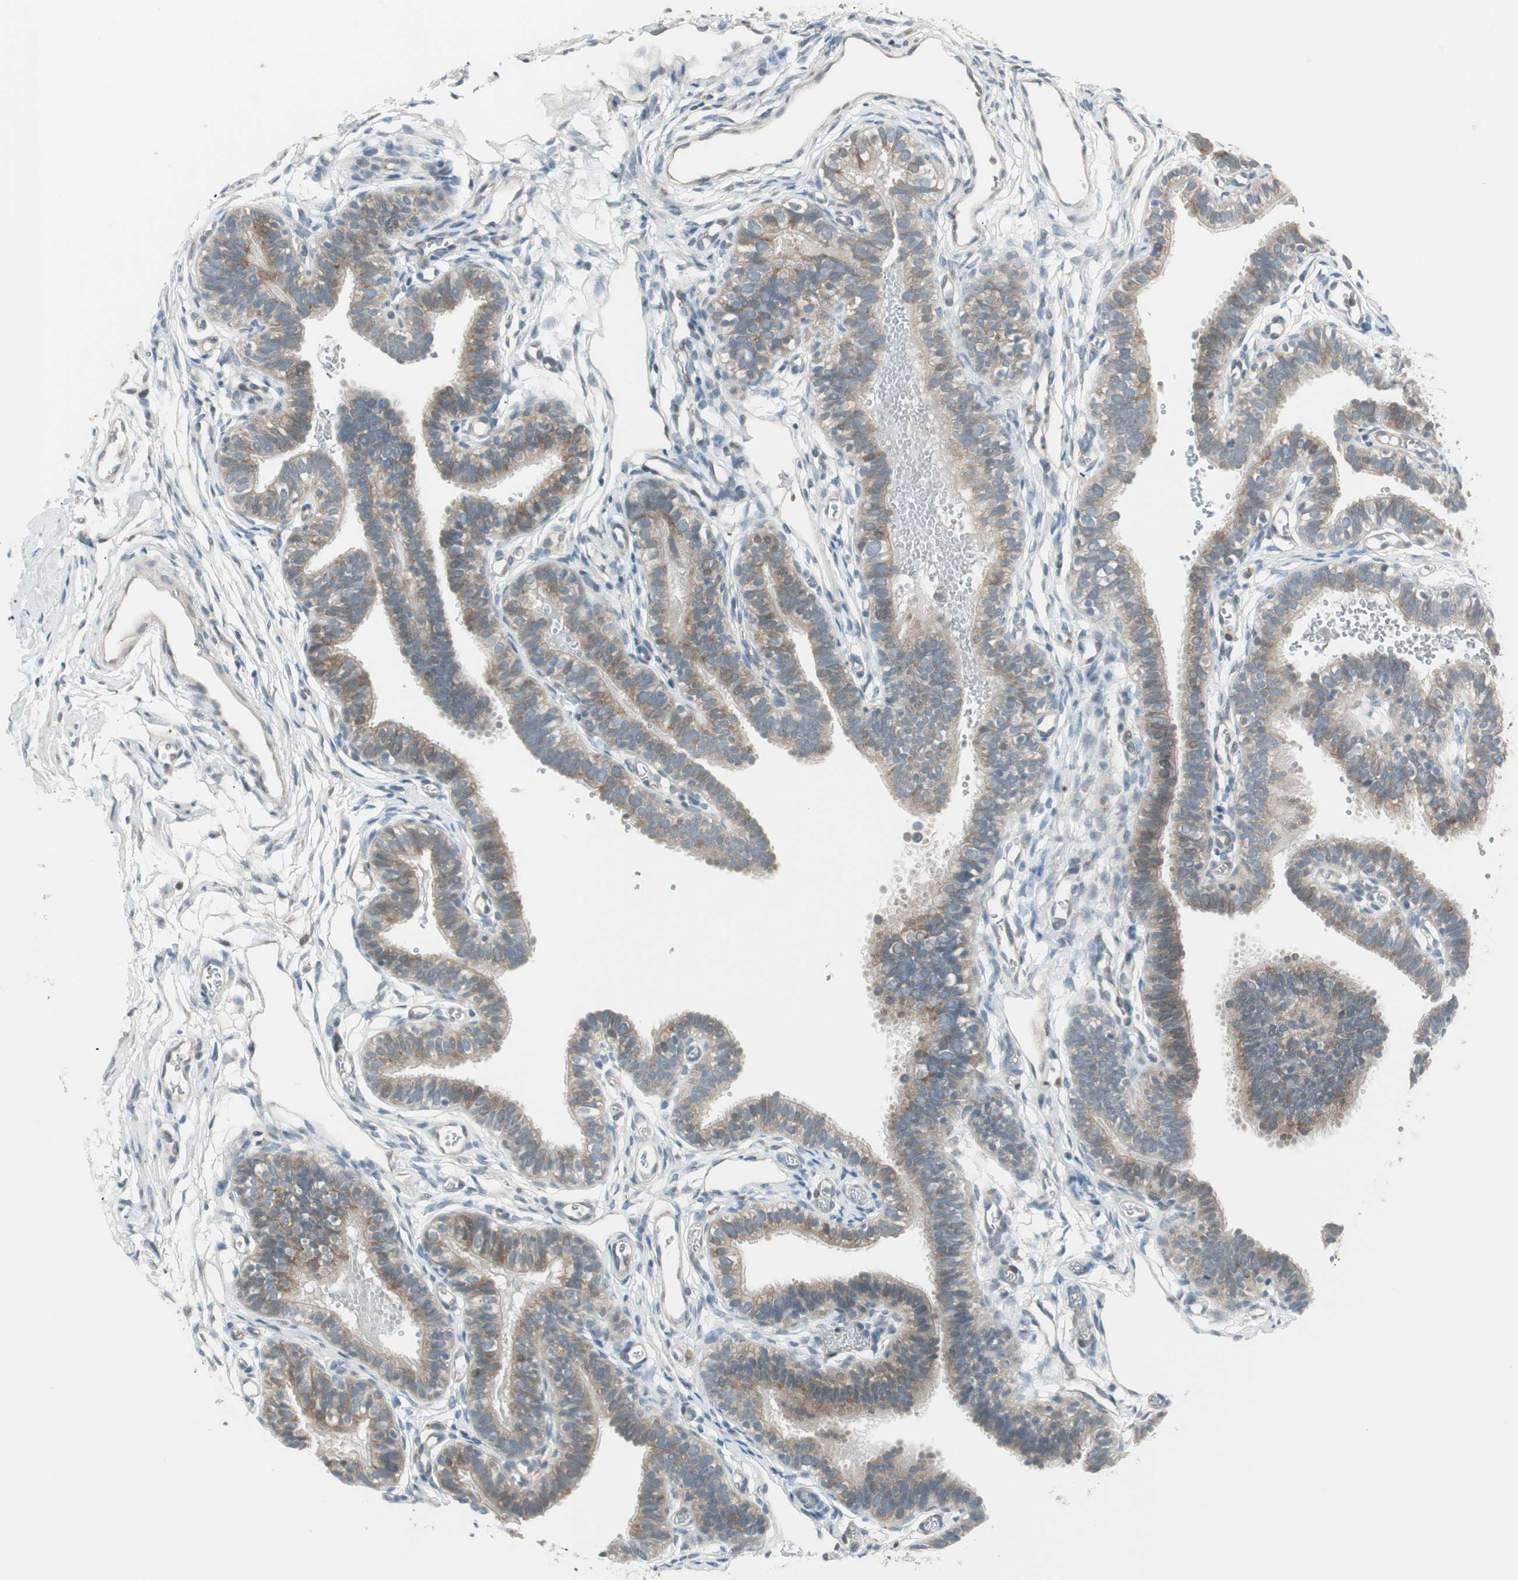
{"staining": {"intensity": "moderate", "quantity": ">75%", "location": "cytoplasmic/membranous"}, "tissue": "fallopian tube", "cell_type": "Glandular cells", "image_type": "normal", "snomed": [{"axis": "morphology", "description": "Normal tissue, NOS"}, {"axis": "topography", "description": "Fallopian tube"}, {"axis": "topography", "description": "Placenta"}], "caption": "Immunohistochemistry (DAB (3,3'-diaminobenzidine)) staining of normal fallopian tube exhibits moderate cytoplasmic/membranous protein expression in approximately >75% of glandular cells. (IHC, brightfield microscopy, high magnification).", "gene": "CGRRF1", "patient": {"sex": "female", "age": 34}}